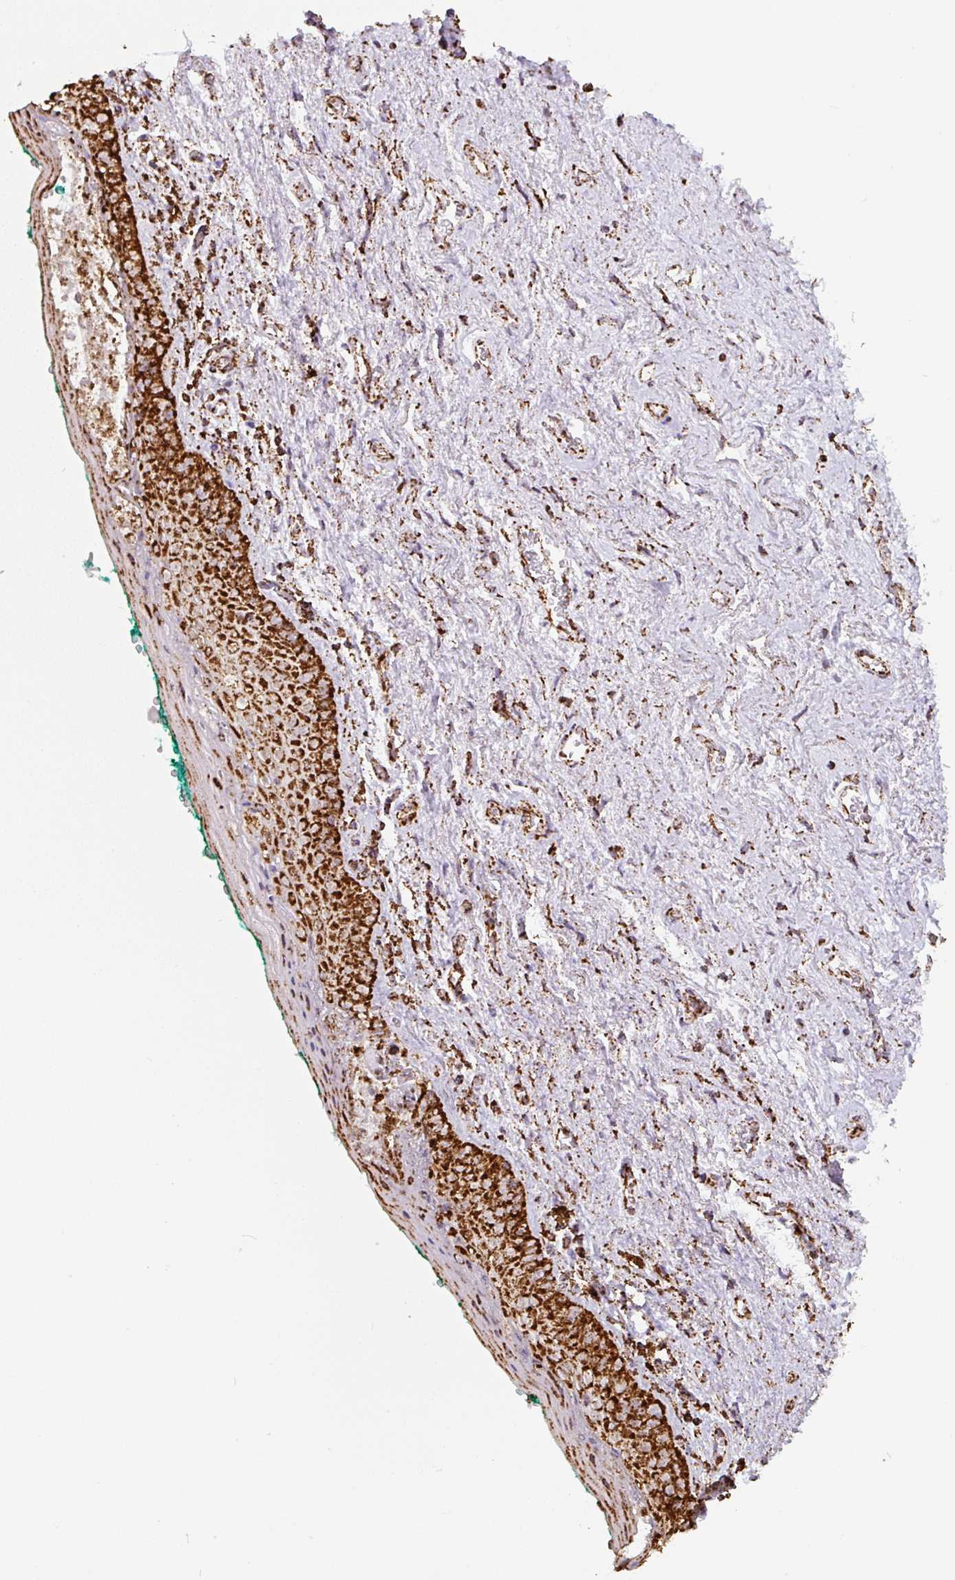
{"staining": {"intensity": "strong", "quantity": ">75%", "location": "cytoplasmic/membranous"}, "tissue": "vagina", "cell_type": "Squamous epithelial cells", "image_type": "normal", "snomed": [{"axis": "morphology", "description": "Normal tissue, NOS"}, {"axis": "topography", "description": "Vulva"}, {"axis": "topography", "description": "Vagina"}, {"axis": "topography", "description": "Peripheral nerve tissue"}], "caption": "A high-resolution micrograph shows IHC staining of benign vagina, which shows strong cytoplasmic/membranous staining in approximately >75% of squamous epithelial cells.", "gene": "ATP5F1A", "patient": {"sex": "female", "age": 66}}